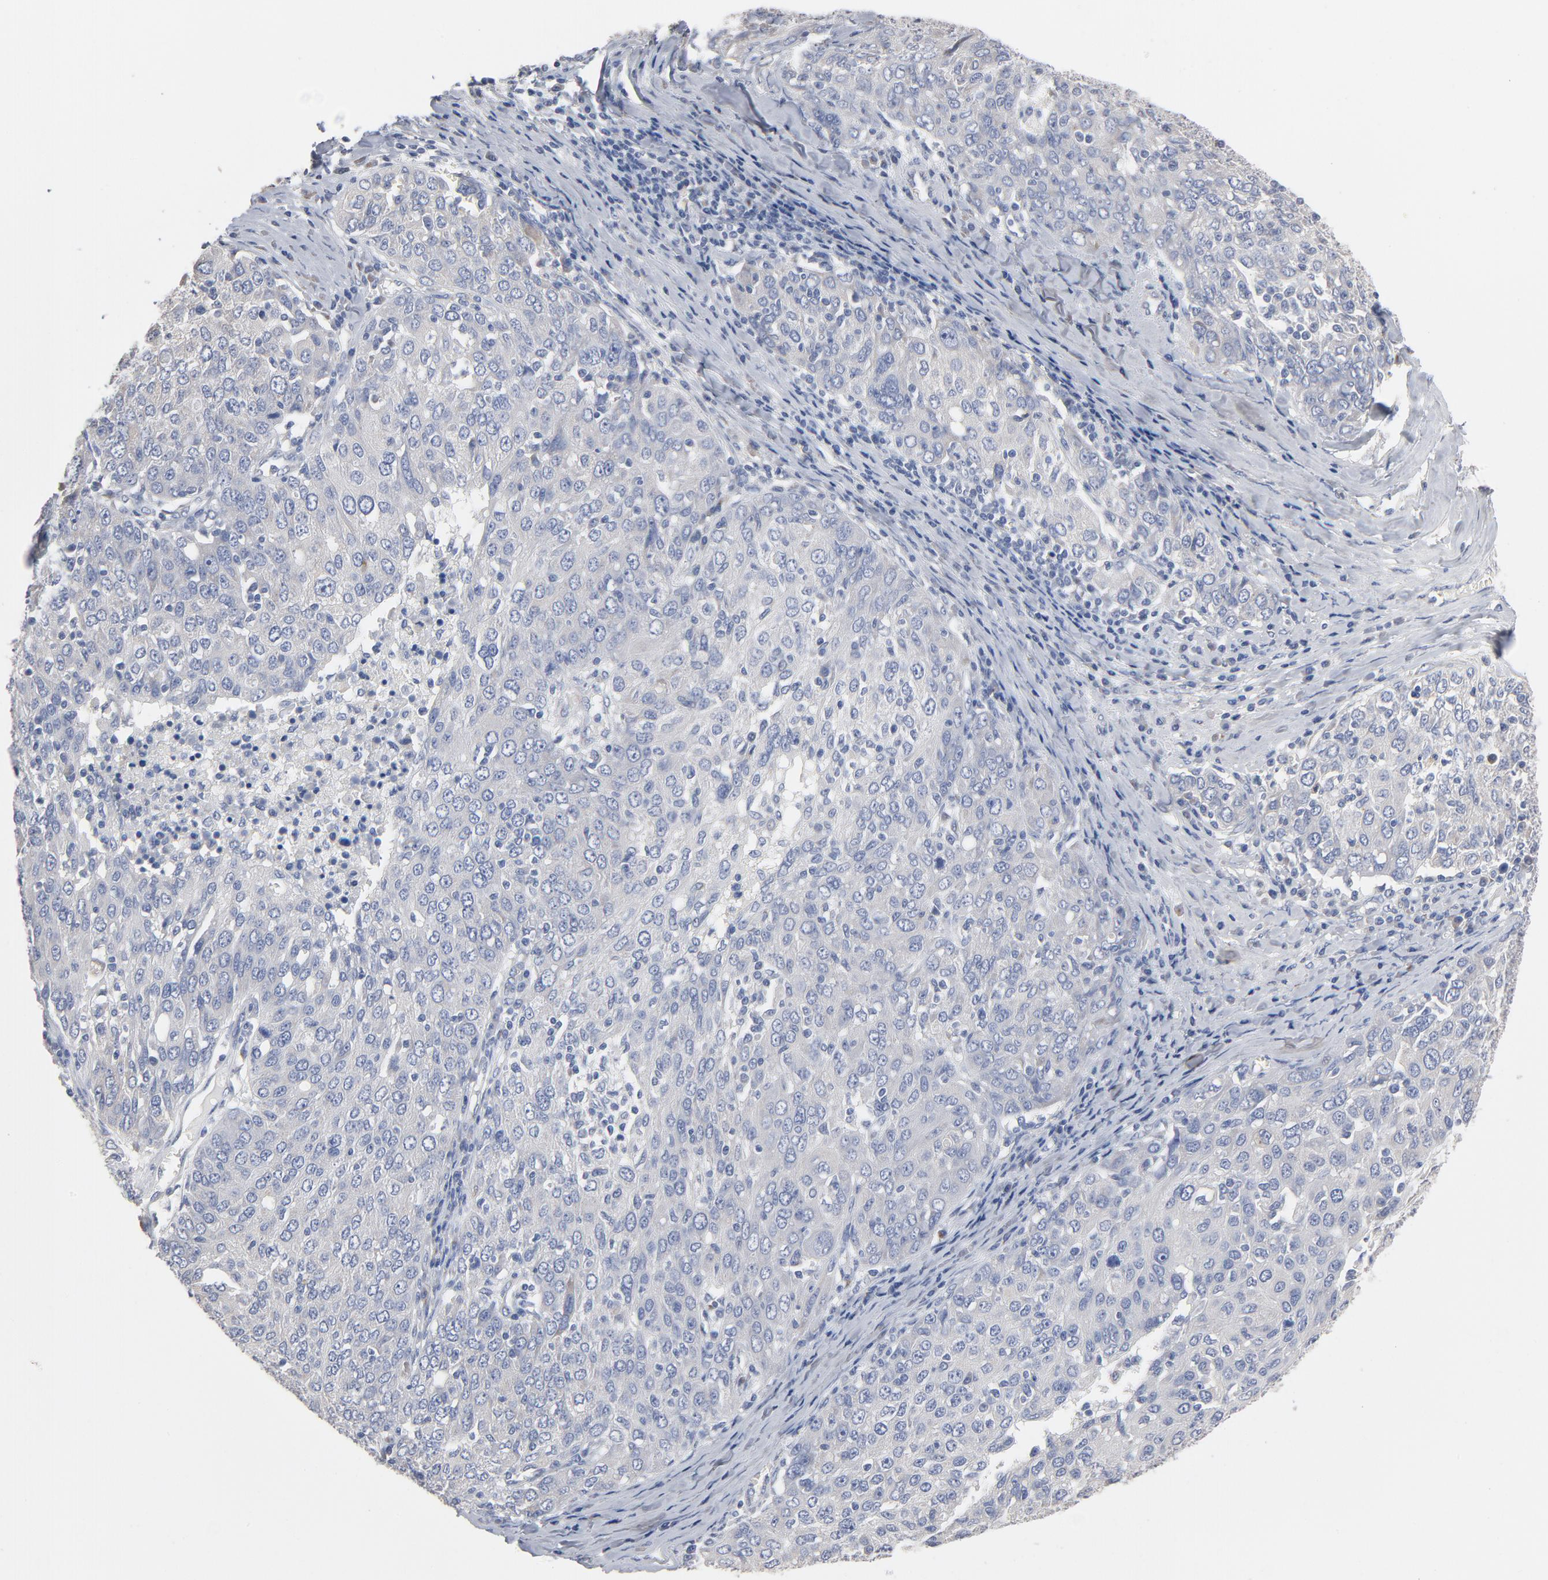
{"staining": {"intensity": "negative", "quantity": "none", "location": "none"}, "tissue": "ovarian cancer", "cell_type": "Tumor cells", "image_type": "cancer", "snomed": [{"axis": "morphology", "description": "Carcinoma, endometroid"}, {"axis": "topography", "description": "Ovary"}], "caption": "Immunohistochemistry (IHC) micrograph of human ovarian endometroid carcinoma stained for a protein (brown), which displays no positivity in tumor cells. Nuclei are stained in blue.", "gene": "AK7", "patient": {"sex": "female", "age": 50}}